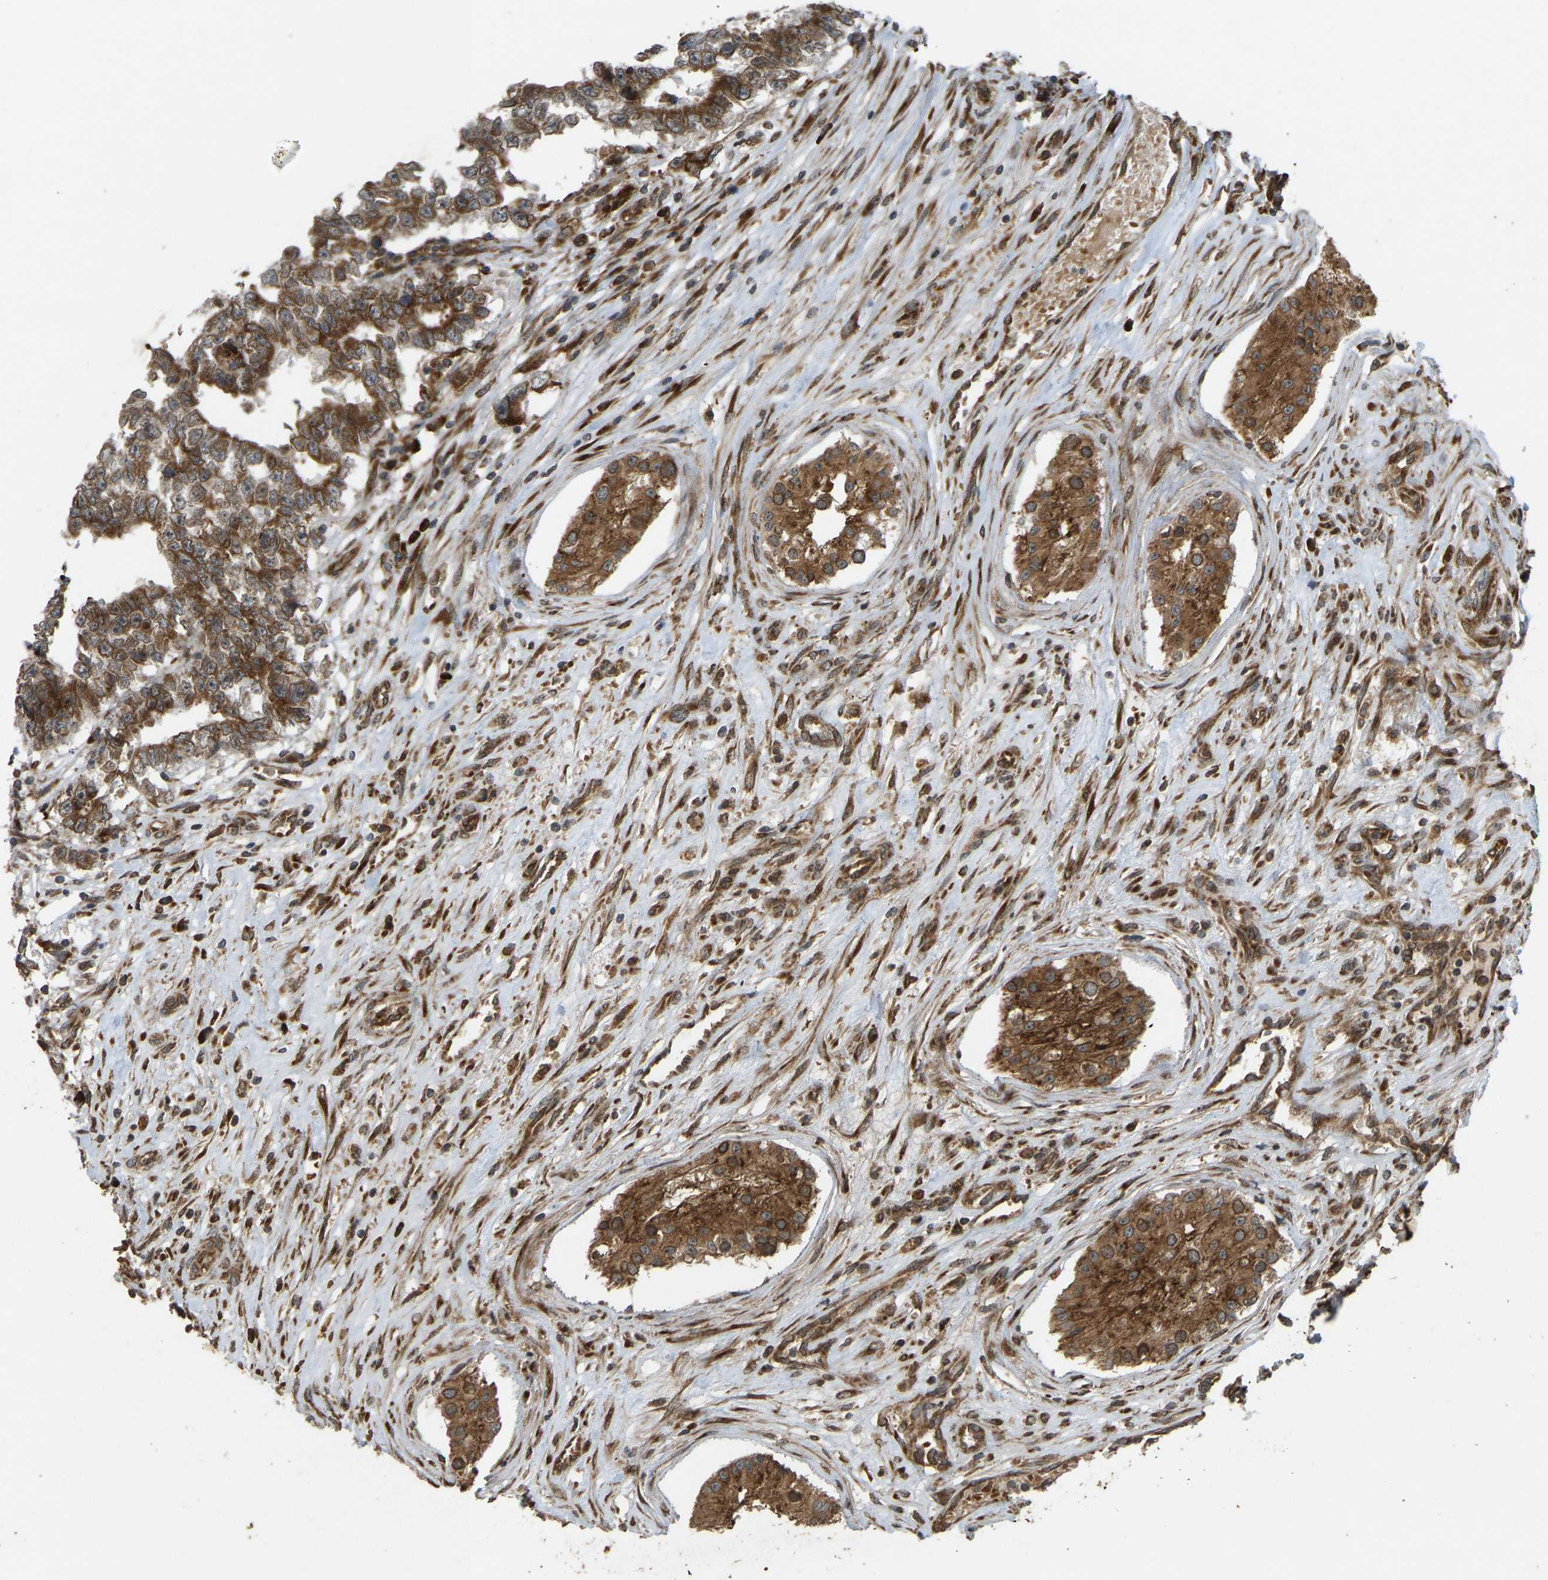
{"staining": {"intensity": "moderate", "quantity": ">75%", "location": "cytoplasmic/membranous"}, "tissue": "testis cancer", "cell_type": "Tumor cells", "image_type": "cancer", "snomed": [{"axis": "morphology", "description": "Carcinoma, Embryonal, NOS"}, {"axis": "topography", "description": "Testis"}], "caption": "This image reveals immunohistochemistry (IHC) staining of testis cancer (embryonal carcinoma), with medium moderate cytoplasmic/membranous expression in approximately >75% of tumor cells.", "gene": "RPN2", "patient": {"sex": "male", "age": 25}}